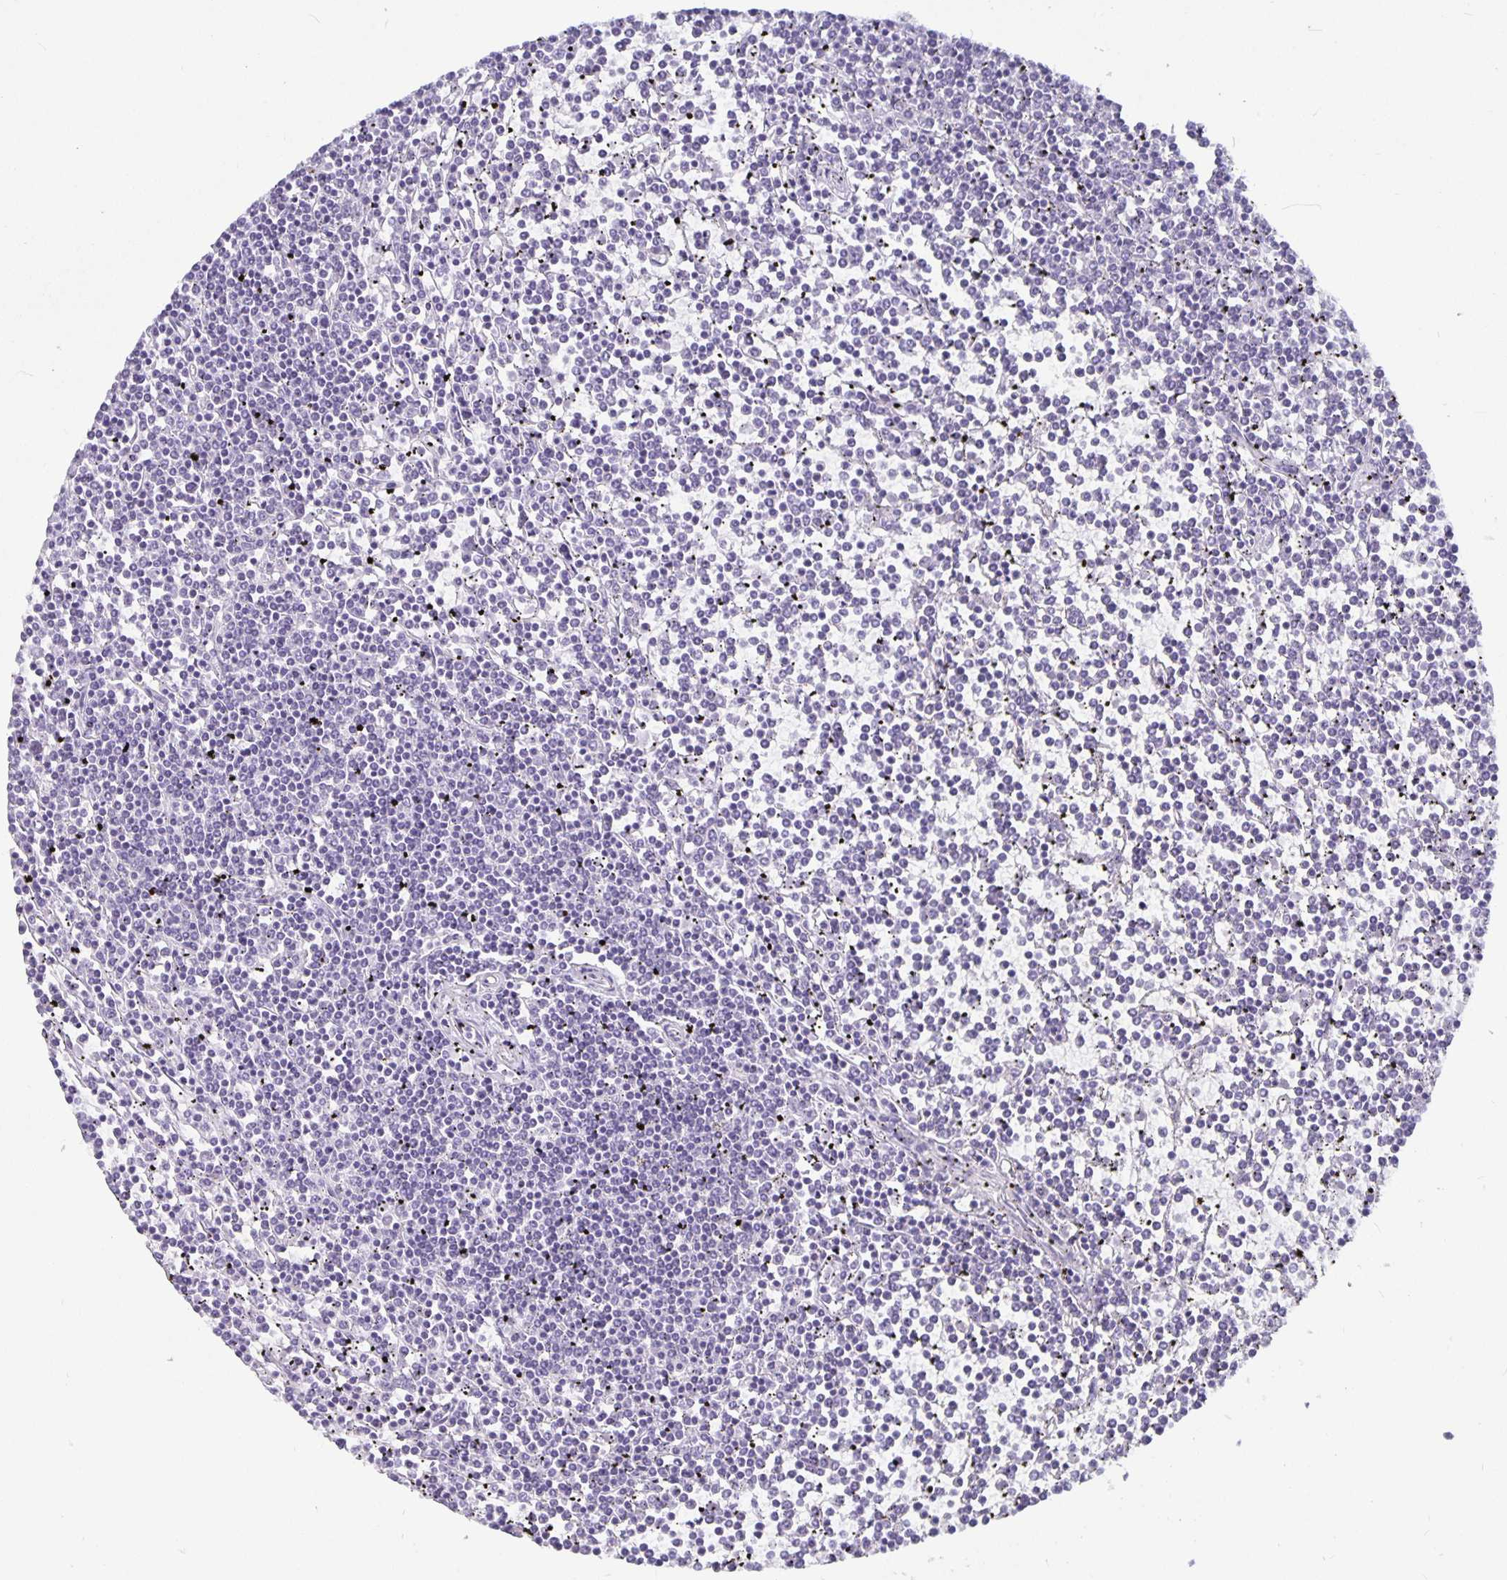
{"staining": {"intensity": "negative", "quantity": "none", "location": "none"}, "tissue": "lymphoma", "cell_type": "Tumor cells", "image_type": "cancer", "snomed": [{"axis": "morphology", "description": "Malignant lymphoma, non-Hodgkin's type, Low grade"}, {"axis": "topography", "description": "Spleen"}], "caption": "Tumor cells are negative for protein expression in human malignant lymphoma, non-Hodgkin's type (low-grade).", "gene": "OLIG2", "patient": {"sex": "female", "age": 19}}